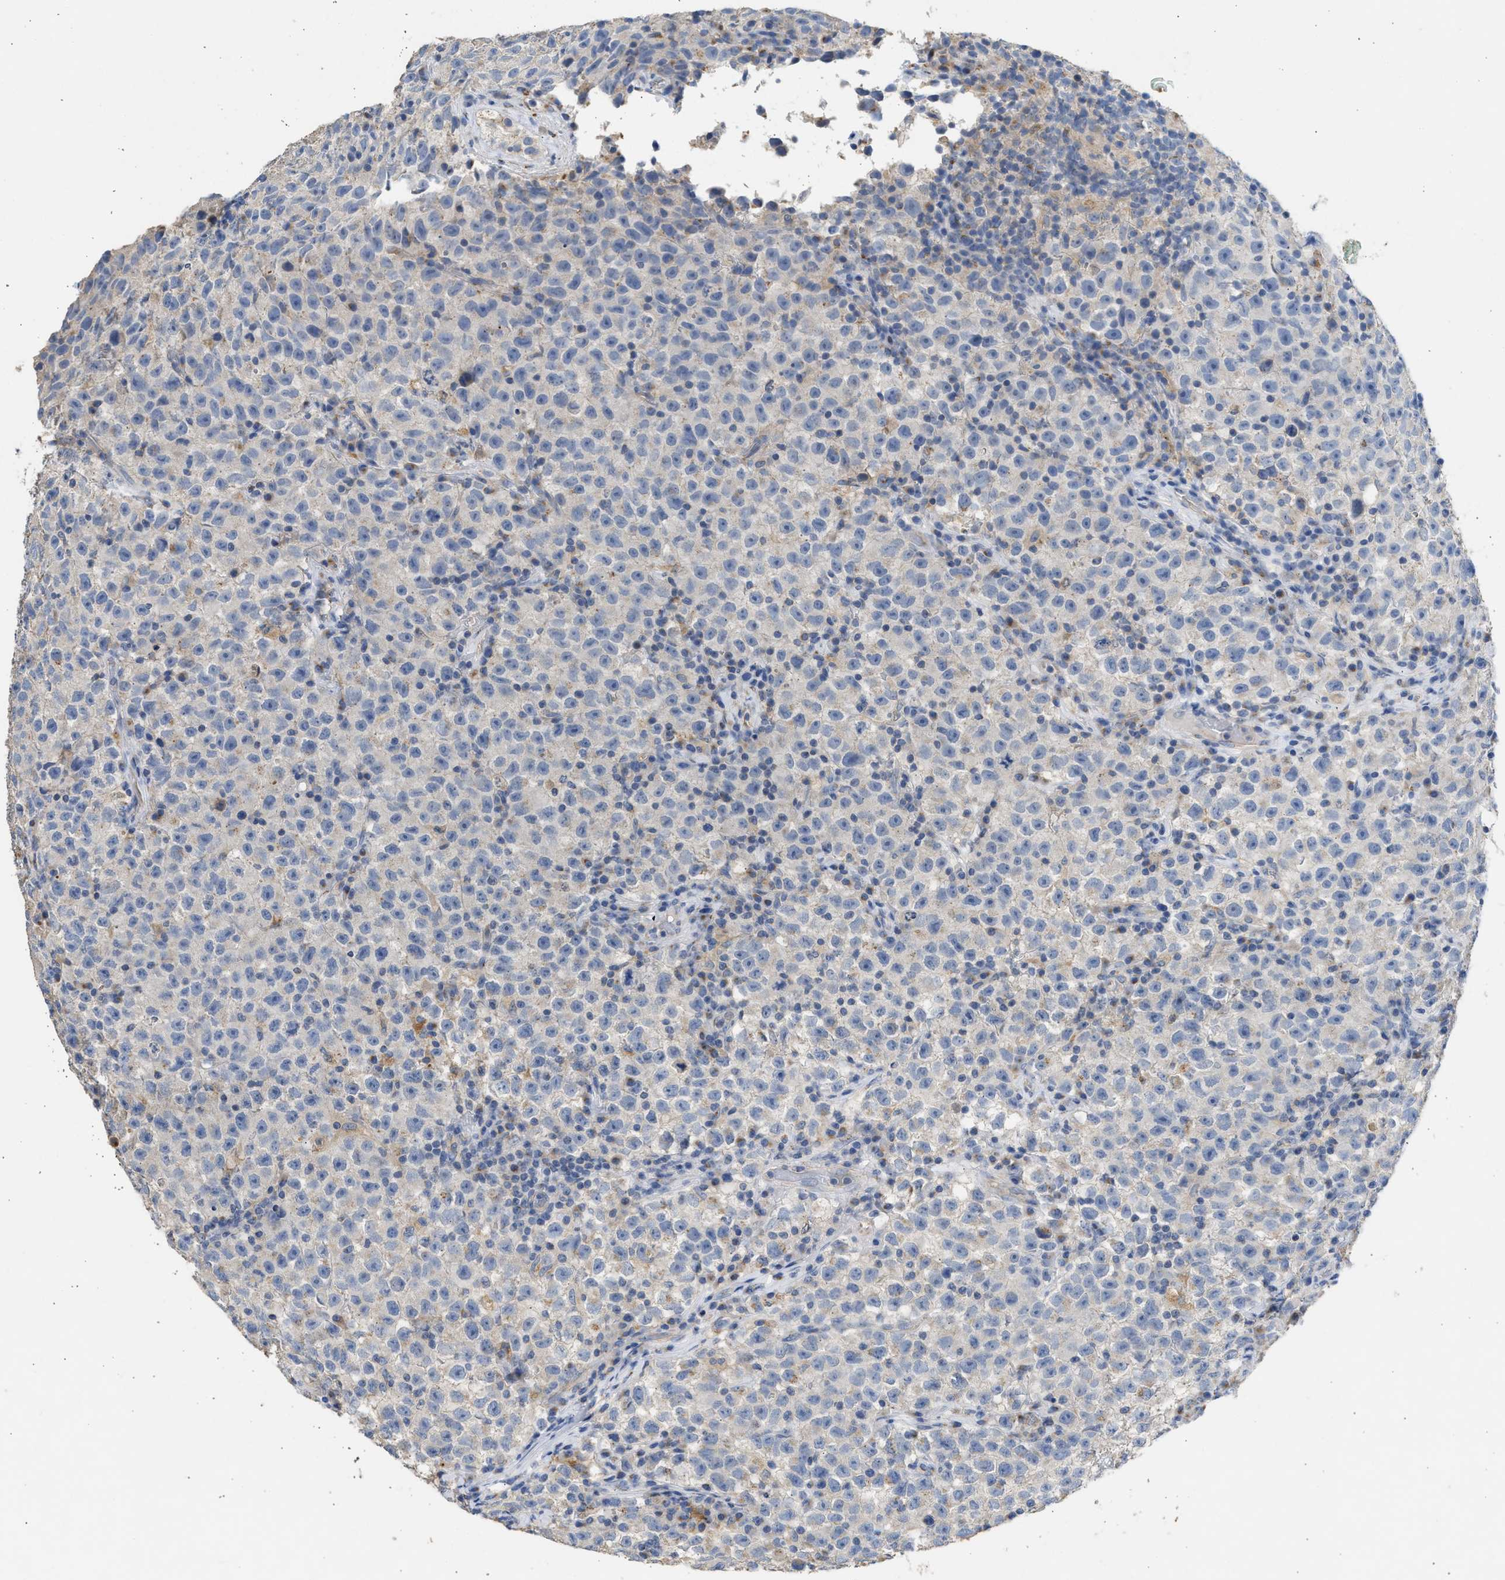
{"staining": {"intensity": "moderate", "quantity": "<25%", "location": "cytoplasmic/membranous"}, "tissue": "testis cancer", "cell_type": "Tumor cells", "image_type": "cancer", "snomed": [{"axis": "morphology", "description": "Seminoma, NOS"}, {"axis": "topography", "description": "Testis"}], "caption": "Tumor cells display moderate cytoplasmic/membranous staining in about <25% of cells in testis cancer (seminoma).", "gene": "IPO8", "patient": {"sex": "male", "age": 22}}